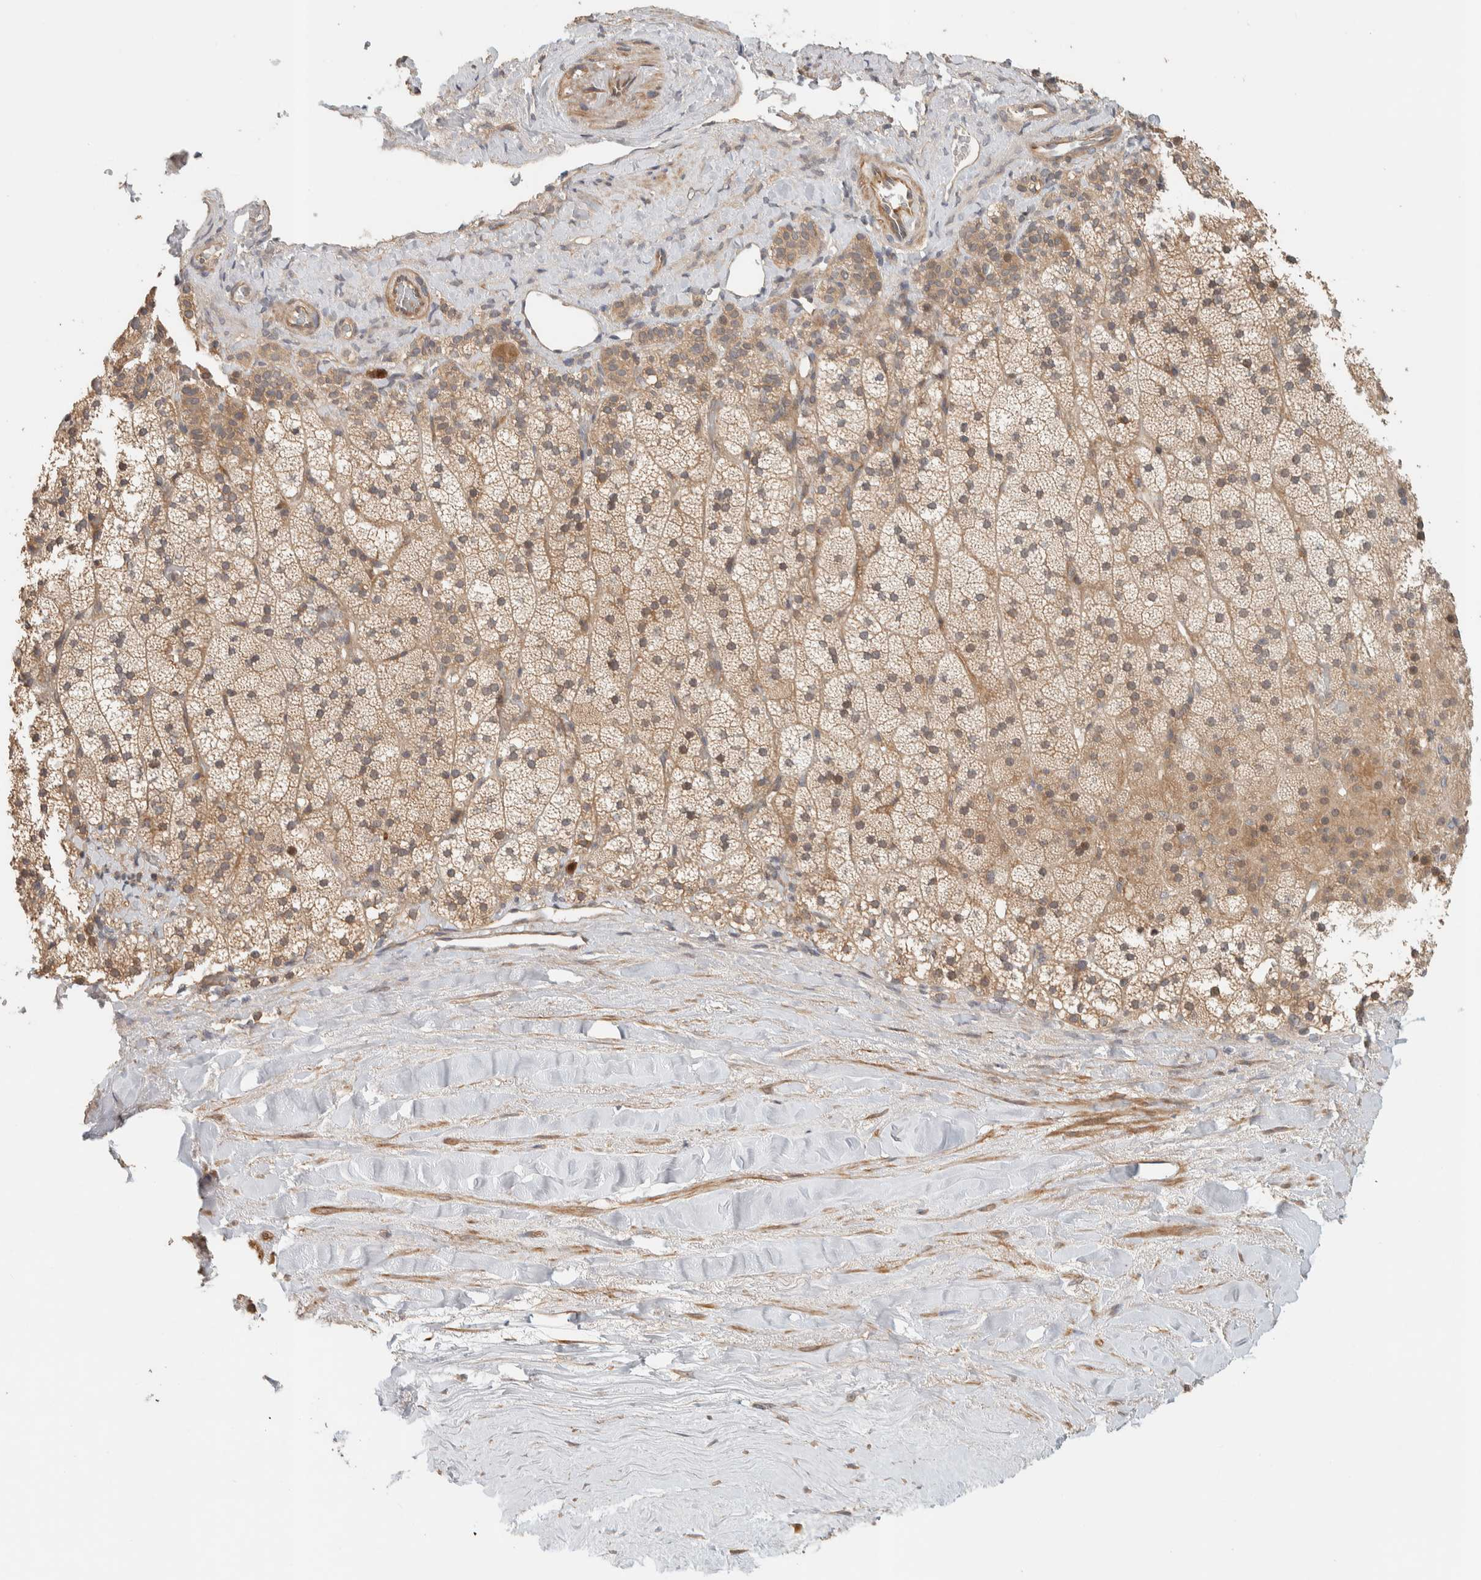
{"staining": {"intensity": "moderate", "quantity": ">75%", "location": "cytoplasmic/membranous"}, "tissue": "adrenal gland", "cell_type": "Glandular cells", "image_type": "normal", "snomed": [{"axis": "morphology", "description": "Normal tissue, NOS"}, {"axis": "topography", "description": "Adrenal gland"}], "caption": "An immunohistochemistry (IHC) image of benign tissue is shown. Protein staining in brown highlights moderate cytoplasmic/membranous positivity in adrenal gland within glandular cells.", "gene": "ADSS2", "patient": {"sex": "male", "age": 35}}